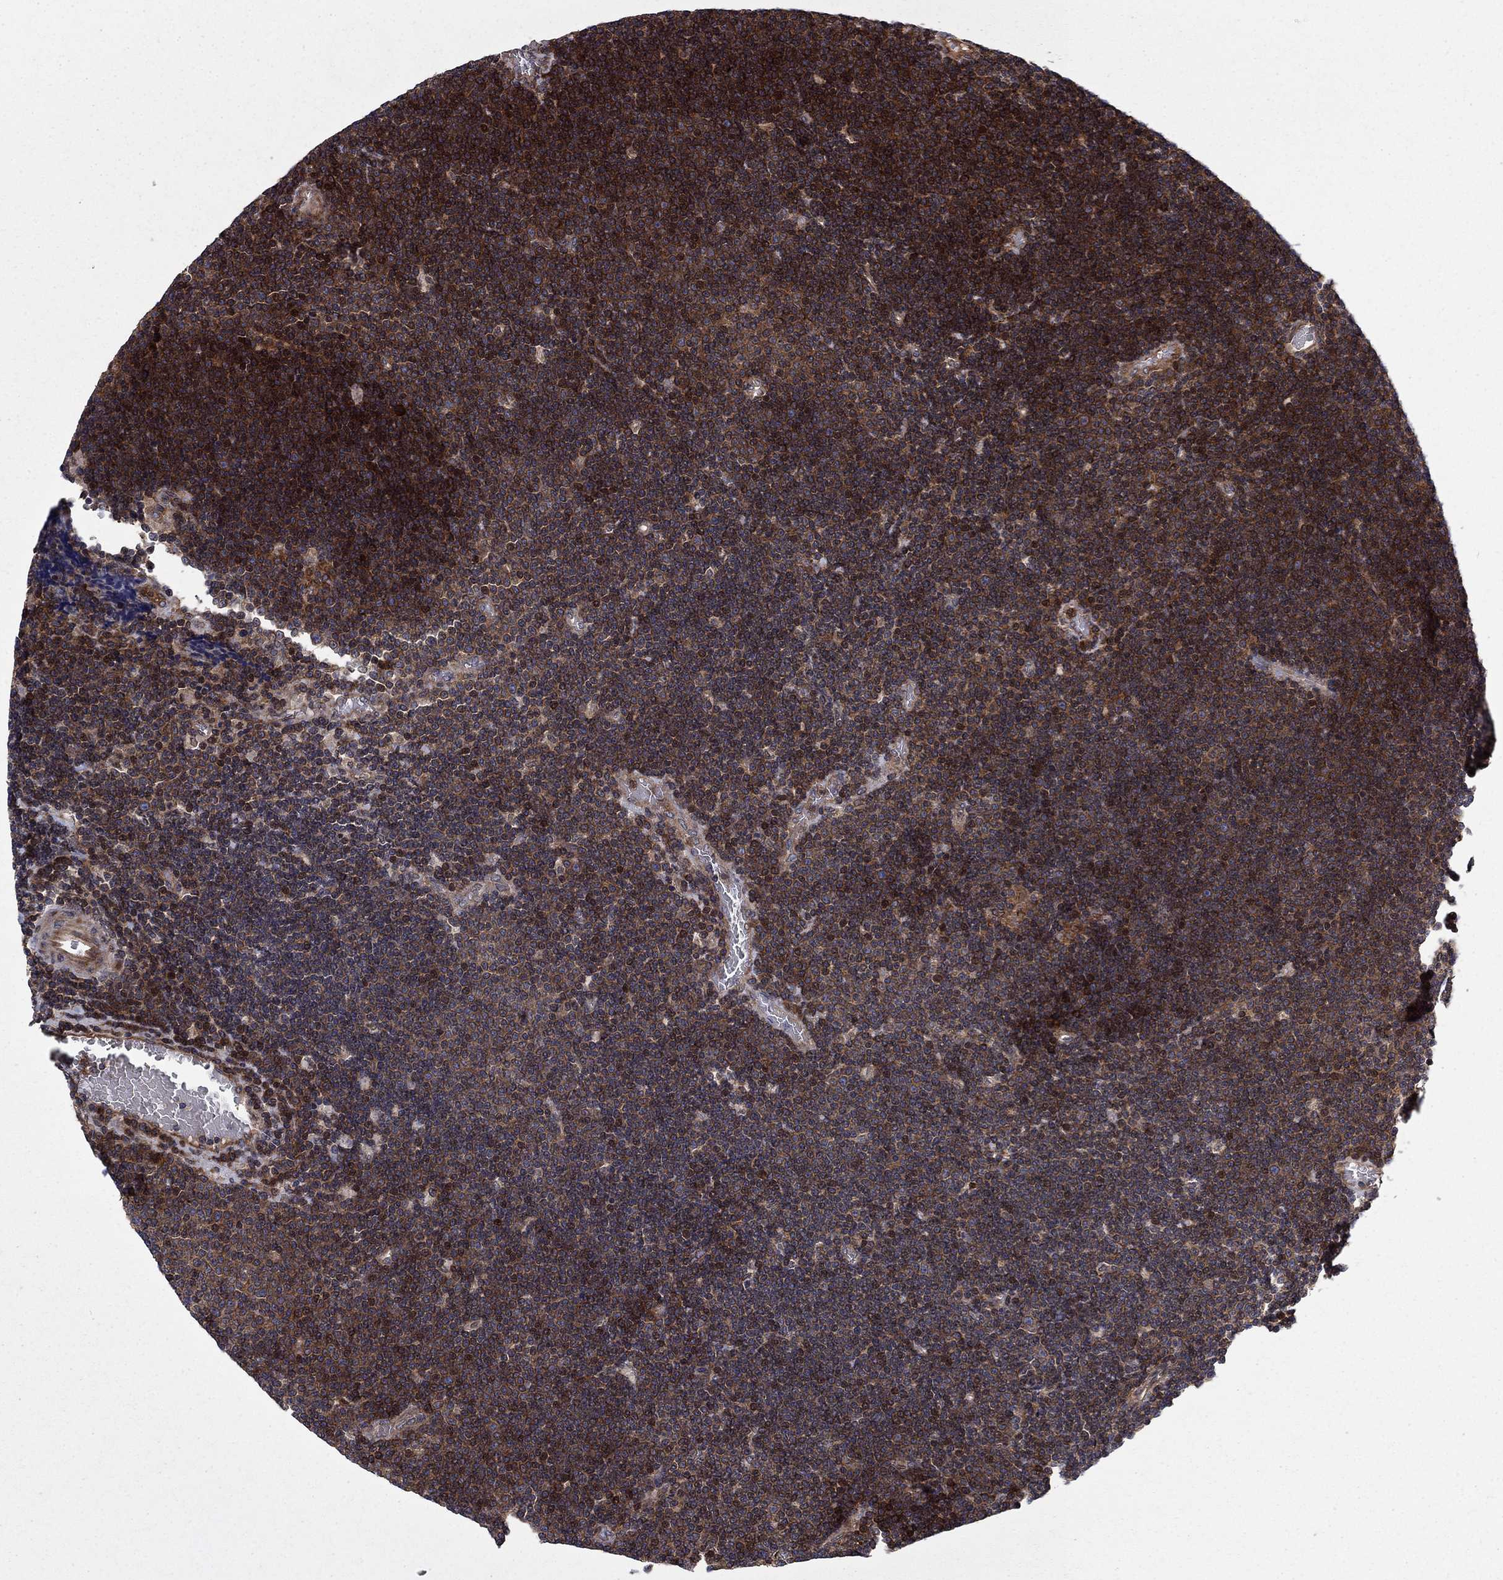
{"staining": {"intensity": "strong", "quantity": "25%-75%", "location": "cytoplasmic/membranous"}, "tissue": "lymphoma", "cell_type": "Tumor cells", "image_type": "cancer", "snomed": [{"axis": "morphology", "description": "Malignant lymphoma, non-Hodgkin's type, Low grade"}, {"axis": "topography", "description": "Brain"}], "caption": "A photomicrograph of lymphoma stained for a protein exhibits strong cytoplasmic/membranous brown staining in tumor cells.", "gene": "HDAC4", "patient": {"sex": "female", "age": 66}}